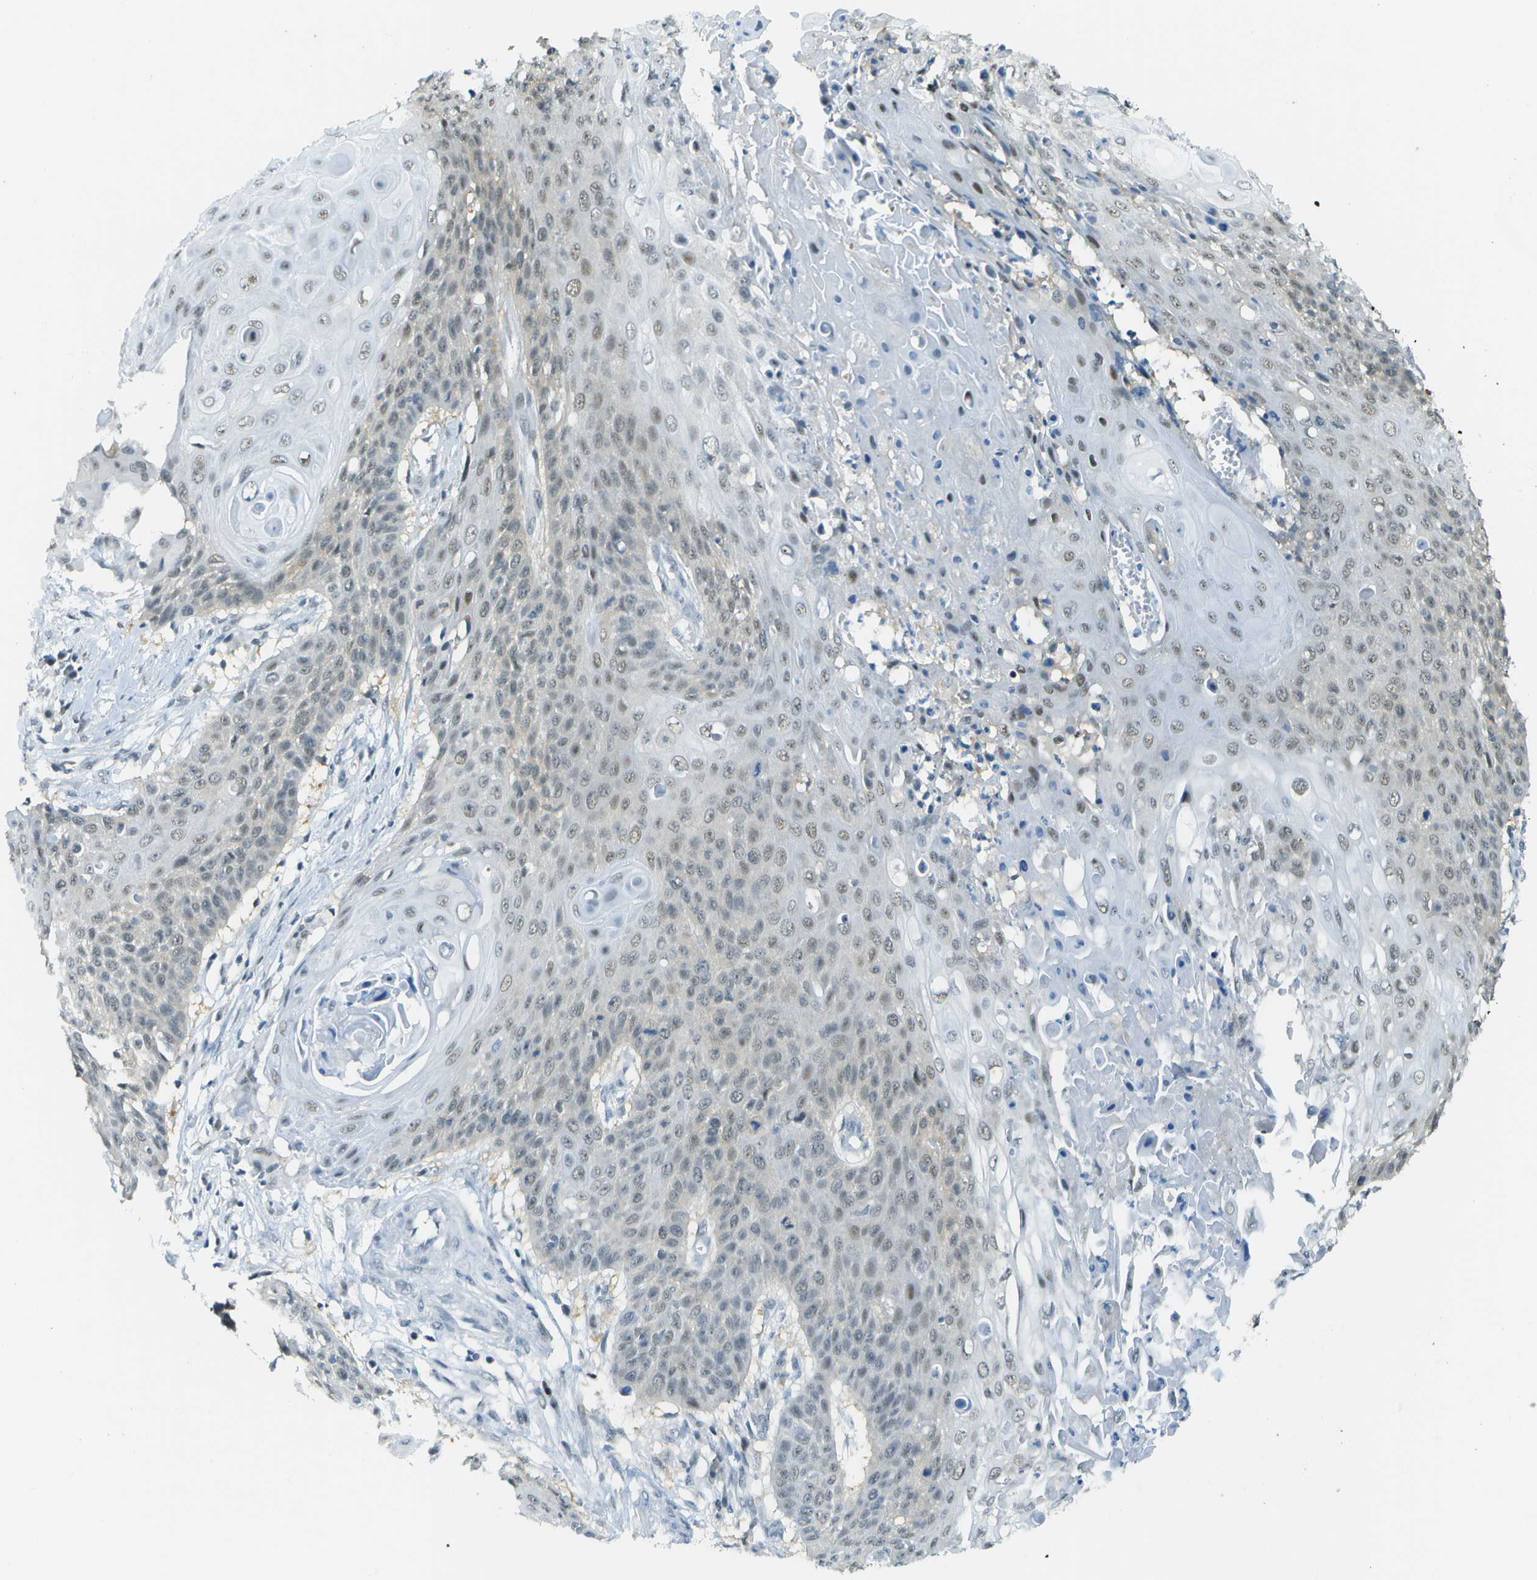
{"staining": {"intensity": "weak", "quantity": "25%-75%", "location": "nuclear"}, "tissue": "cervical cancer", "cell_type": "Tumor cells", "image_type": "cancer", "snomed": [{"axis": "morphology", "description": "Squamous cell carcinoma, NOS"}, {"axis": "topography", "description": "Cervix"}], "caption": "A high-resolution histopathology image shows immunohistochemistry (IHC) staining of squamous cell carcinoma (cervical), which shows weak nuclear staining in approximately 25%-75% of tumor cells.", "gene": "NEK11", "patient": {"sex": "female", "age": 39}}